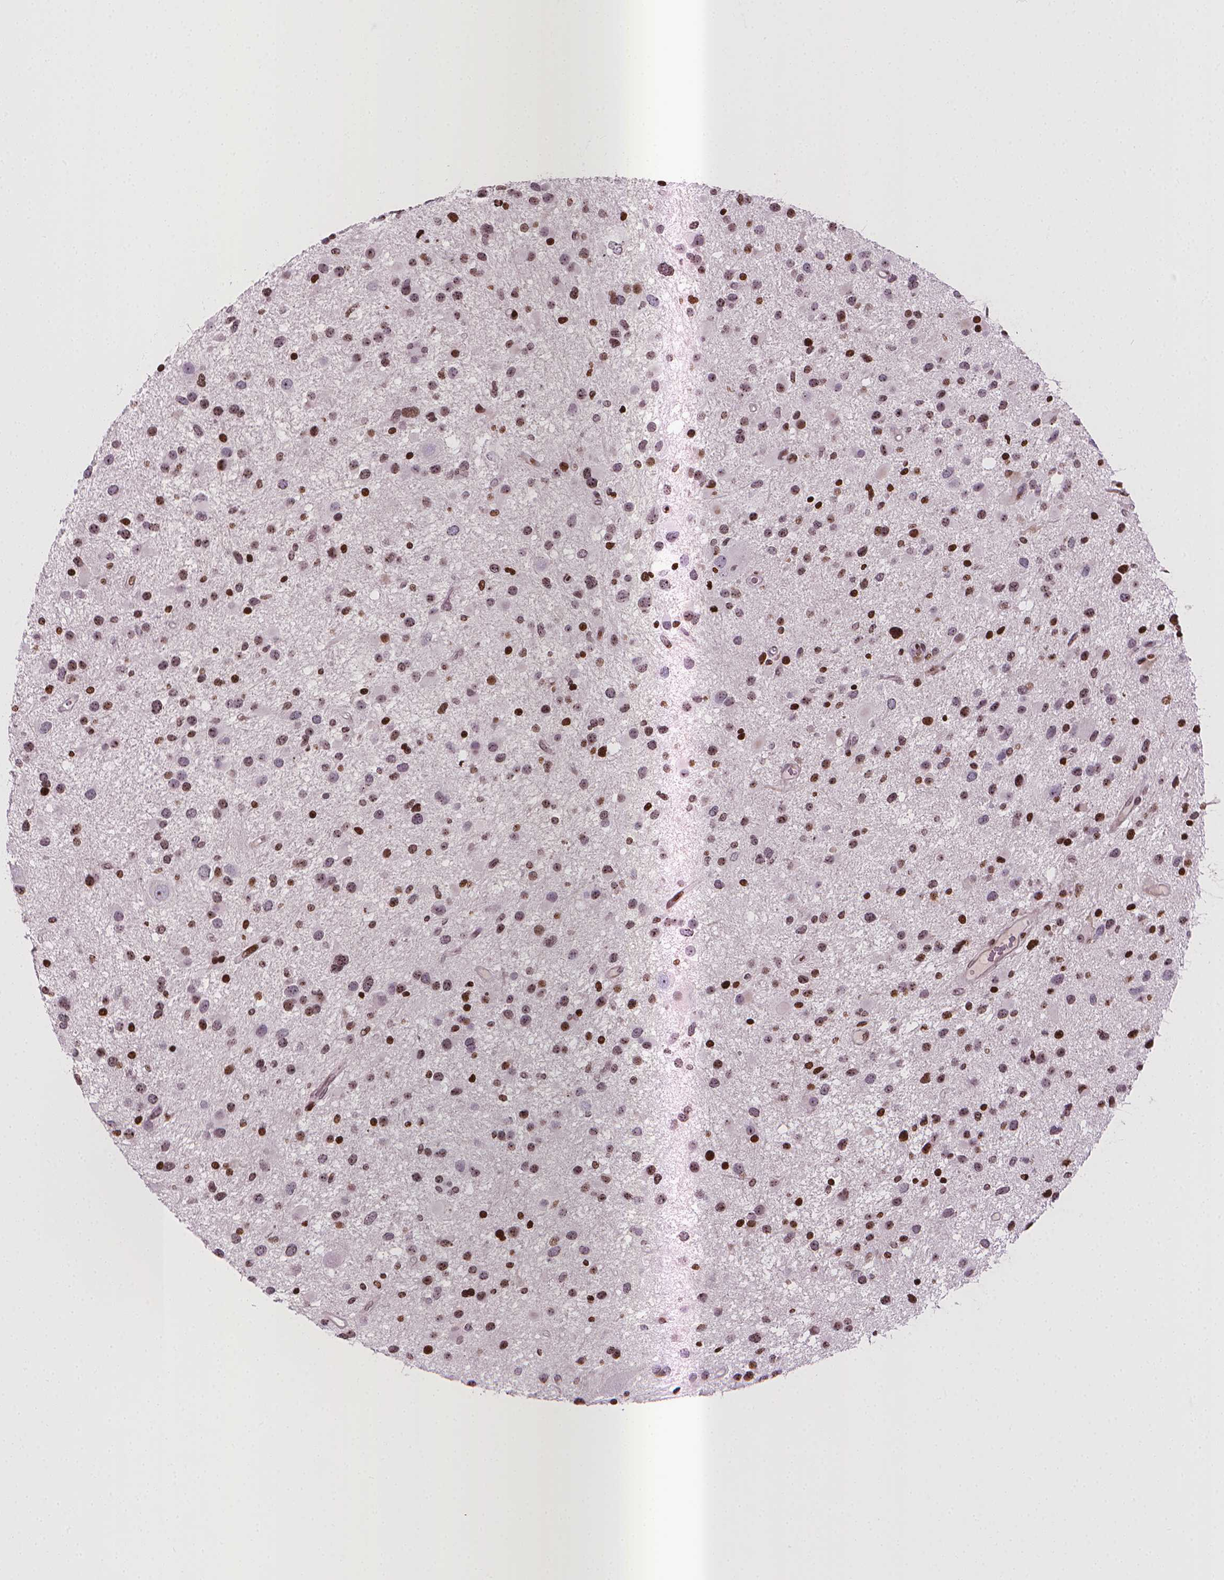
{"staining": {"intensity": "moderate", "quantity": ">75%", "location": "nuclear"}, "tissue": "glioma", "cell_type": "Tumor cells", "image_type": "cancer", "snomed": [{"axis": "morphology", "description": "Glioma, malignant, Low grade"}, {"axis": "topography", "description": "Brain"}], "caption": "This is a photomicrograph of immunohistochemistry (IHC) staining of glioma, which shows moderate expression in the nuclear of tumor cells.", "gene": "PIP4K2A", "patient": {"sex": "female", "age": 32}}